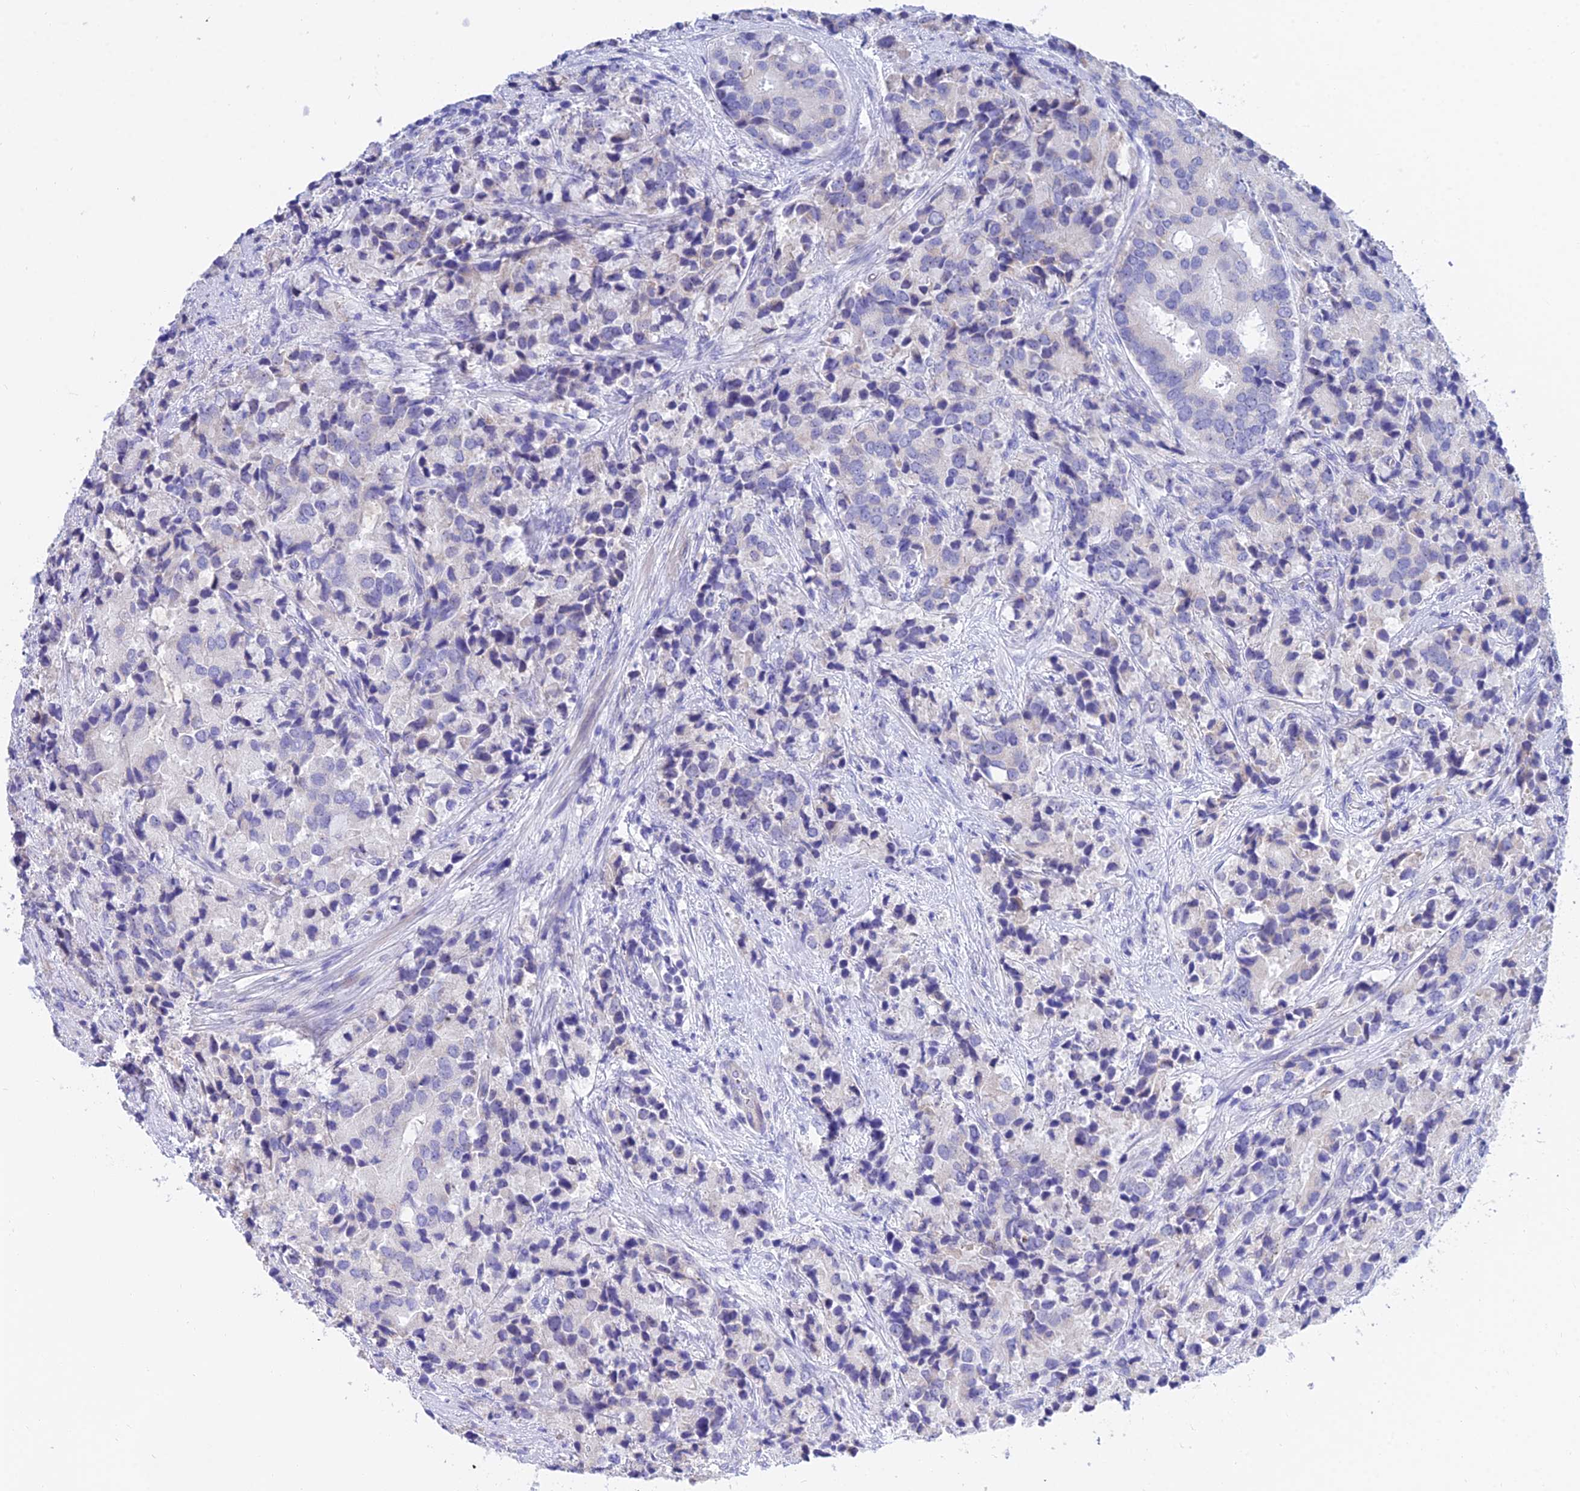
{"staining": {"intensity": "negative", "quantity": "none", "location": "none"}, "tissue": "prostate cancer", "cell_type": "Tumor cells", "image_type": "cancer", "snomed": [{"axis": "morphology", "description": "Adenocarcinoma, High grade"}, {"axis": "topography", "description": "Prostate"}], "caption": "Tumor cells are negative for brown protein staining in adenocarcinoma (high-grade) (prostate).", "gene": "CEP41", "patient": {"sex": "male", "age": 62}}